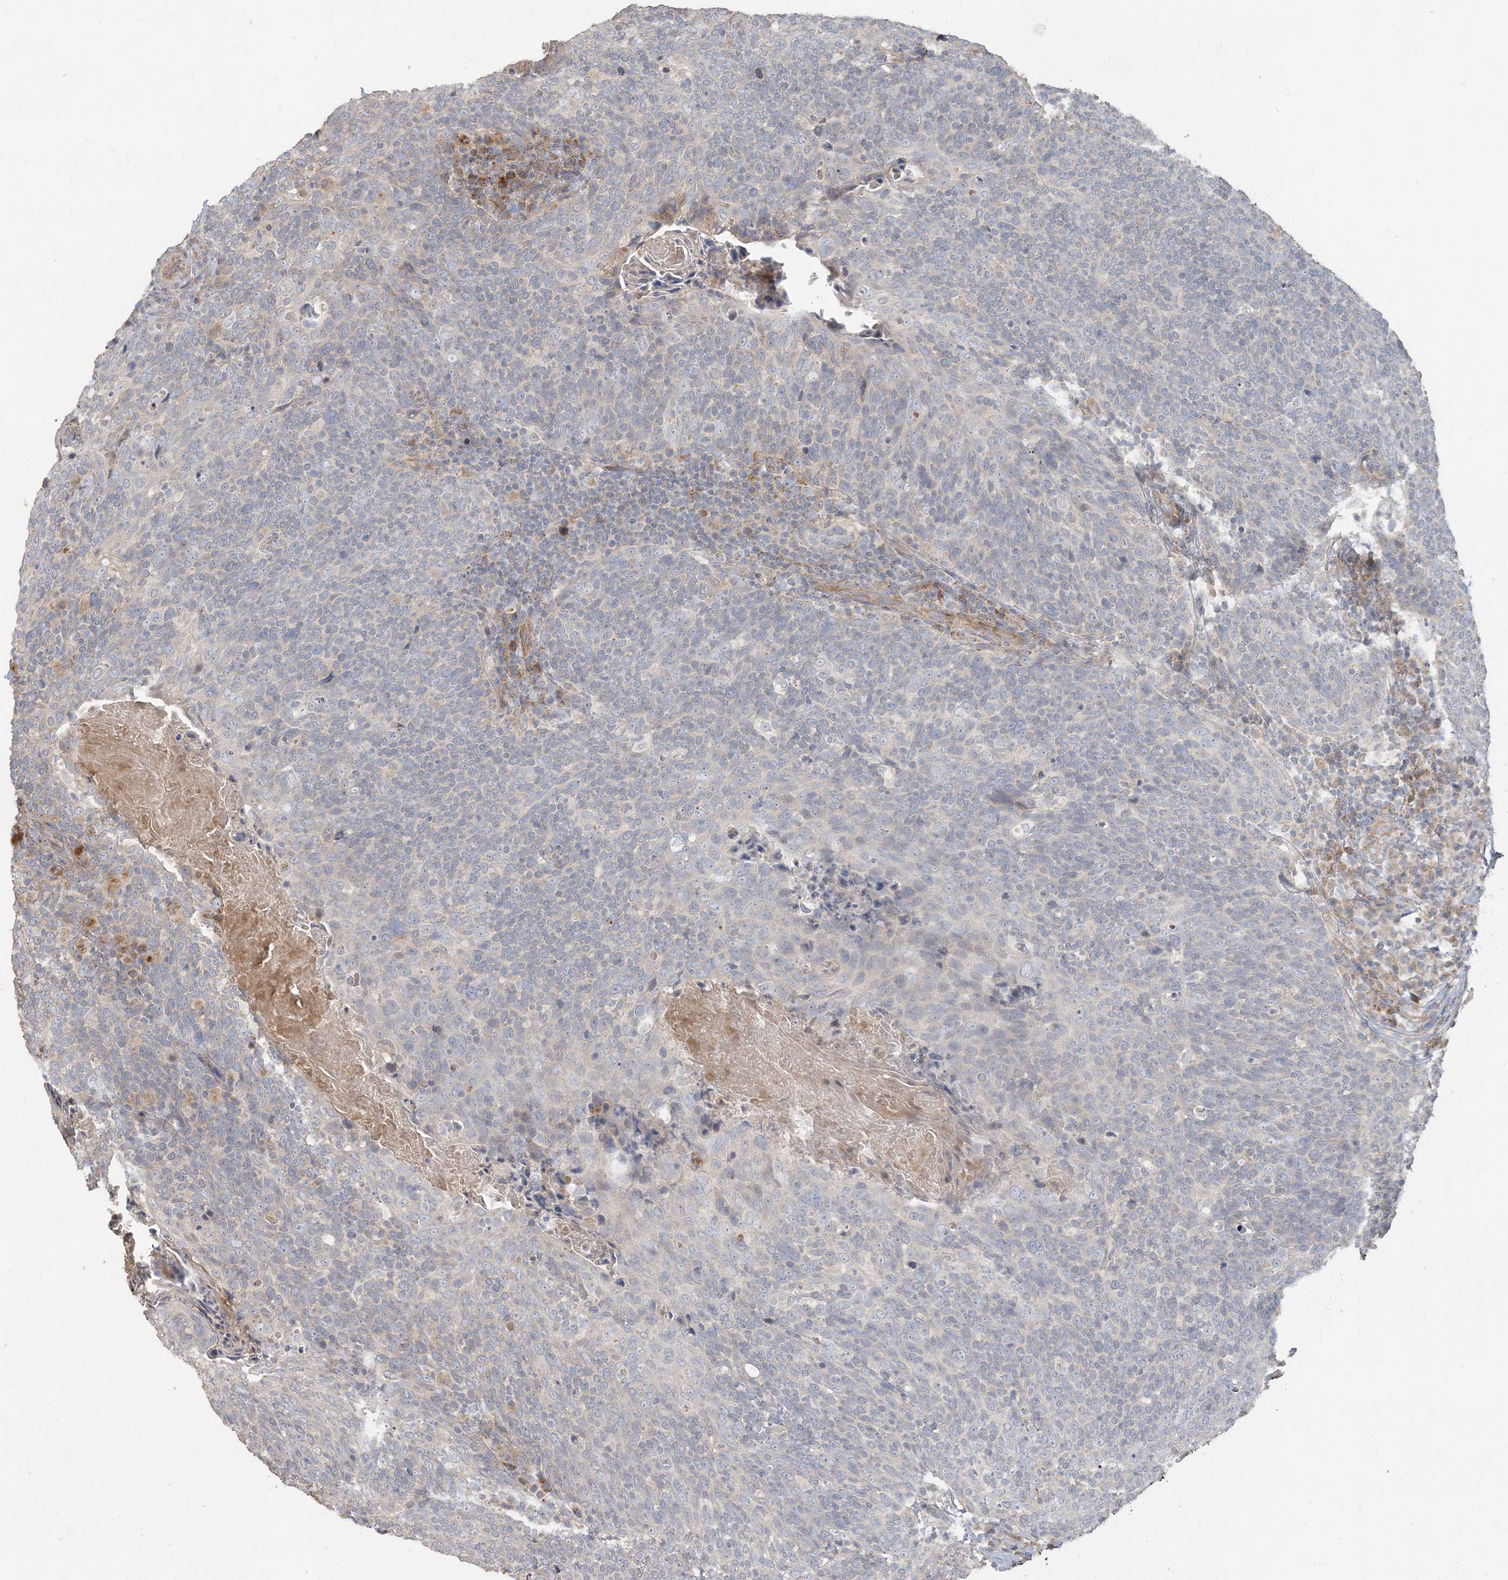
{"staining": {"intensity": "moderate", "quantity": "<25%", "location": "cytoplasmic/membranous"}, "tissue": "head and neck cancer", "cell_type": "Tumor cells", "image_type": "cancer", "snomed": [{"axis": "morphology", "description": "Squamous cell carcinoma, NOS"}, {"axis": "morphology", "description": "Squamous cell carcinoma, metastatic, NOS"}, {"axis": "topography", "description": "Lymph node"}, {"axis": "topography", "description": "Head-Neck"}], "caption": "Head and neck squamous cell carcinoma was stained to show a protein in brown. There is low levels of moderate cytoplasmic/membranous positivity in about <25% of tumor cells.", "gene": "LTN1", "patient": {"sex": "male", "age": 62}}